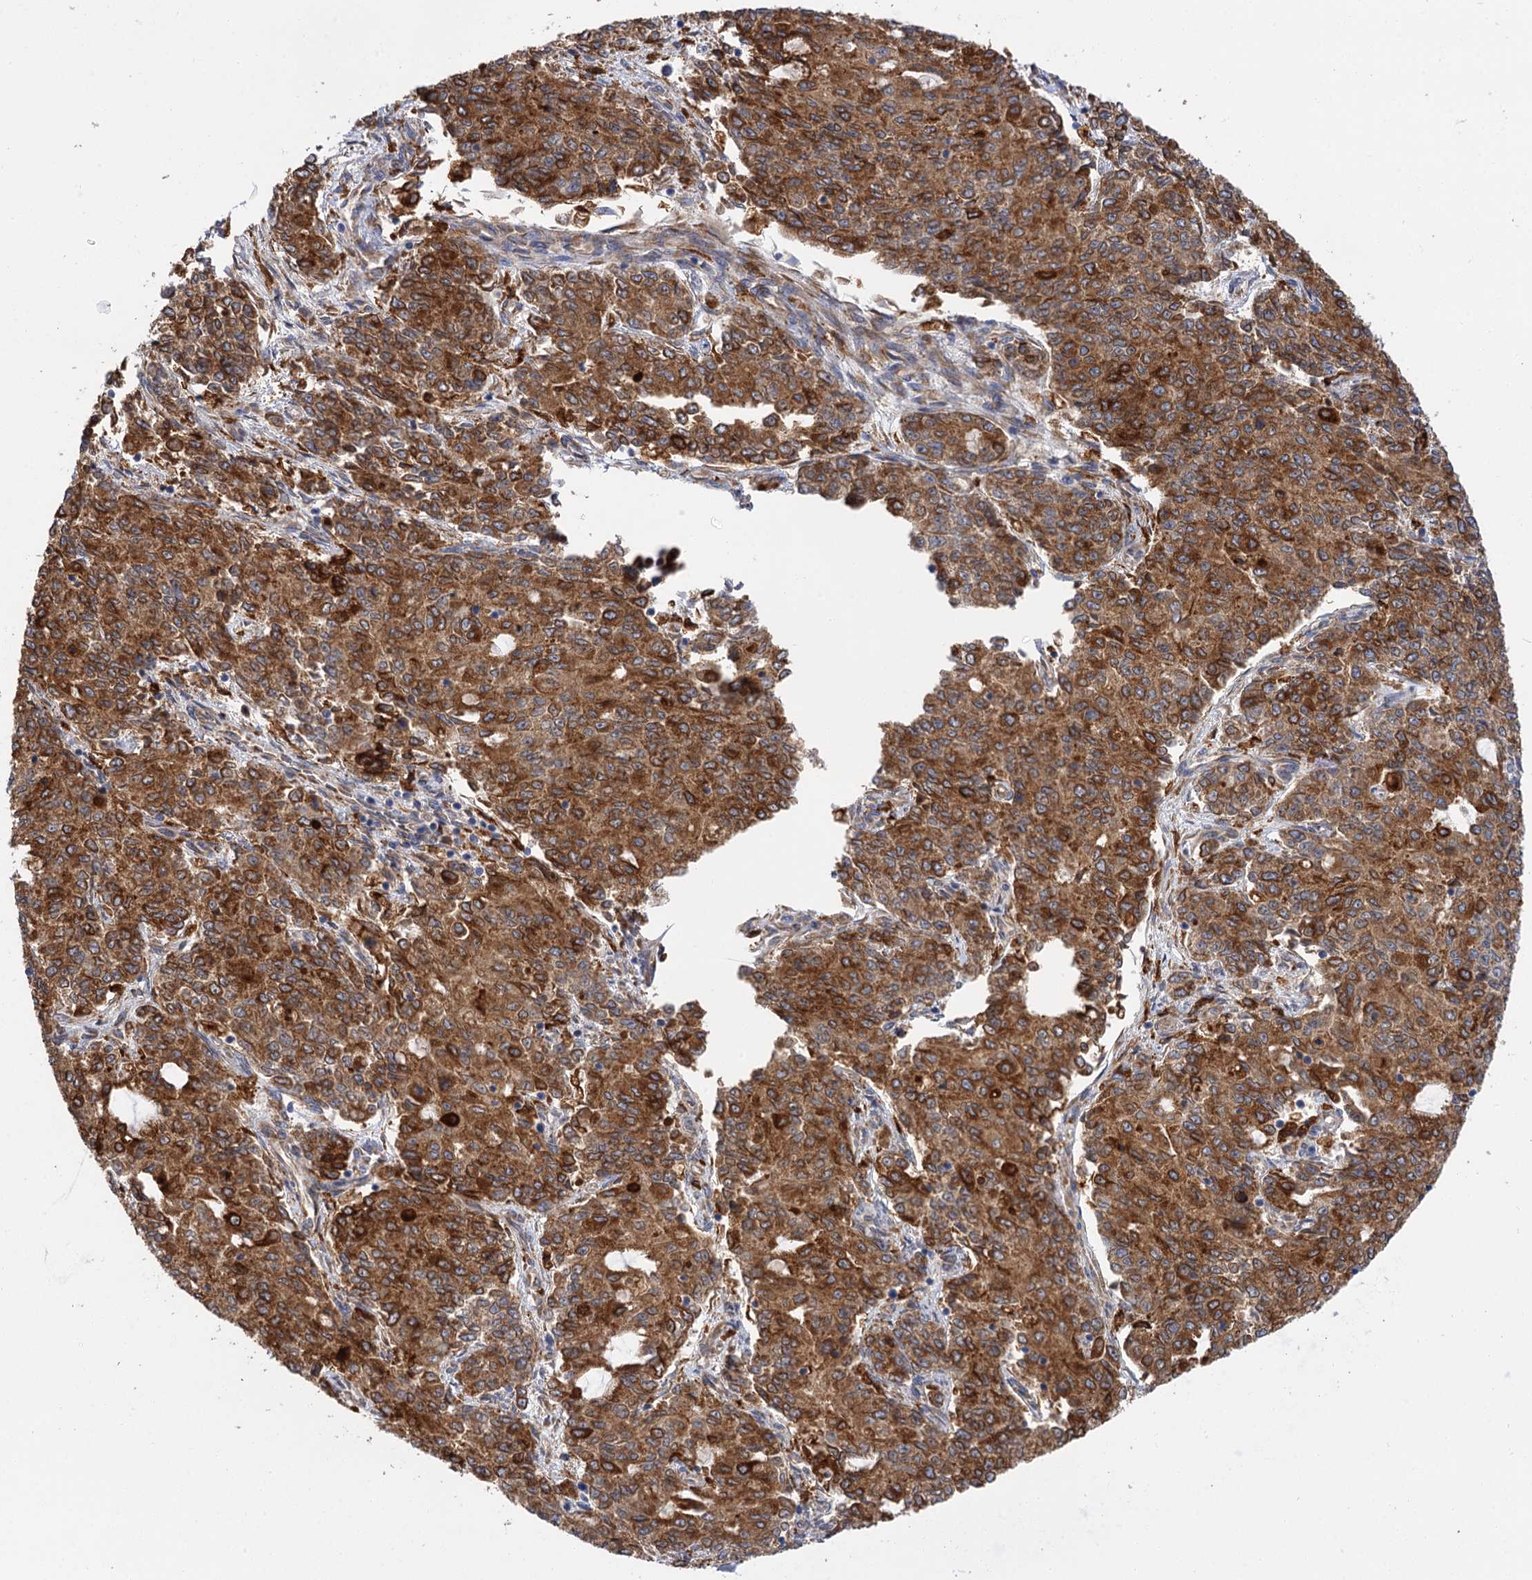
{"staining": {"intensity": "strong", "quantity": ">75%", "location": "cytoplasmic/membranous"}, "tissue": "endometrial cancer", "cell_type": "Tumor cells", "image_type": "cancer", "snomed": [{"axis": "morphology", "description": "Adenocarcinoma, NOS"}, {"axis": "topography", "description": "Endometrium"}], "caption": "Protein expression analysis of human endometrial adenocarcinoma reveals strong cytoplasmic/membranous staining in approximately >75% of tumor cells.", "gene": "PPIP5K2", "patient": {"sex": "female", "age": 50}}